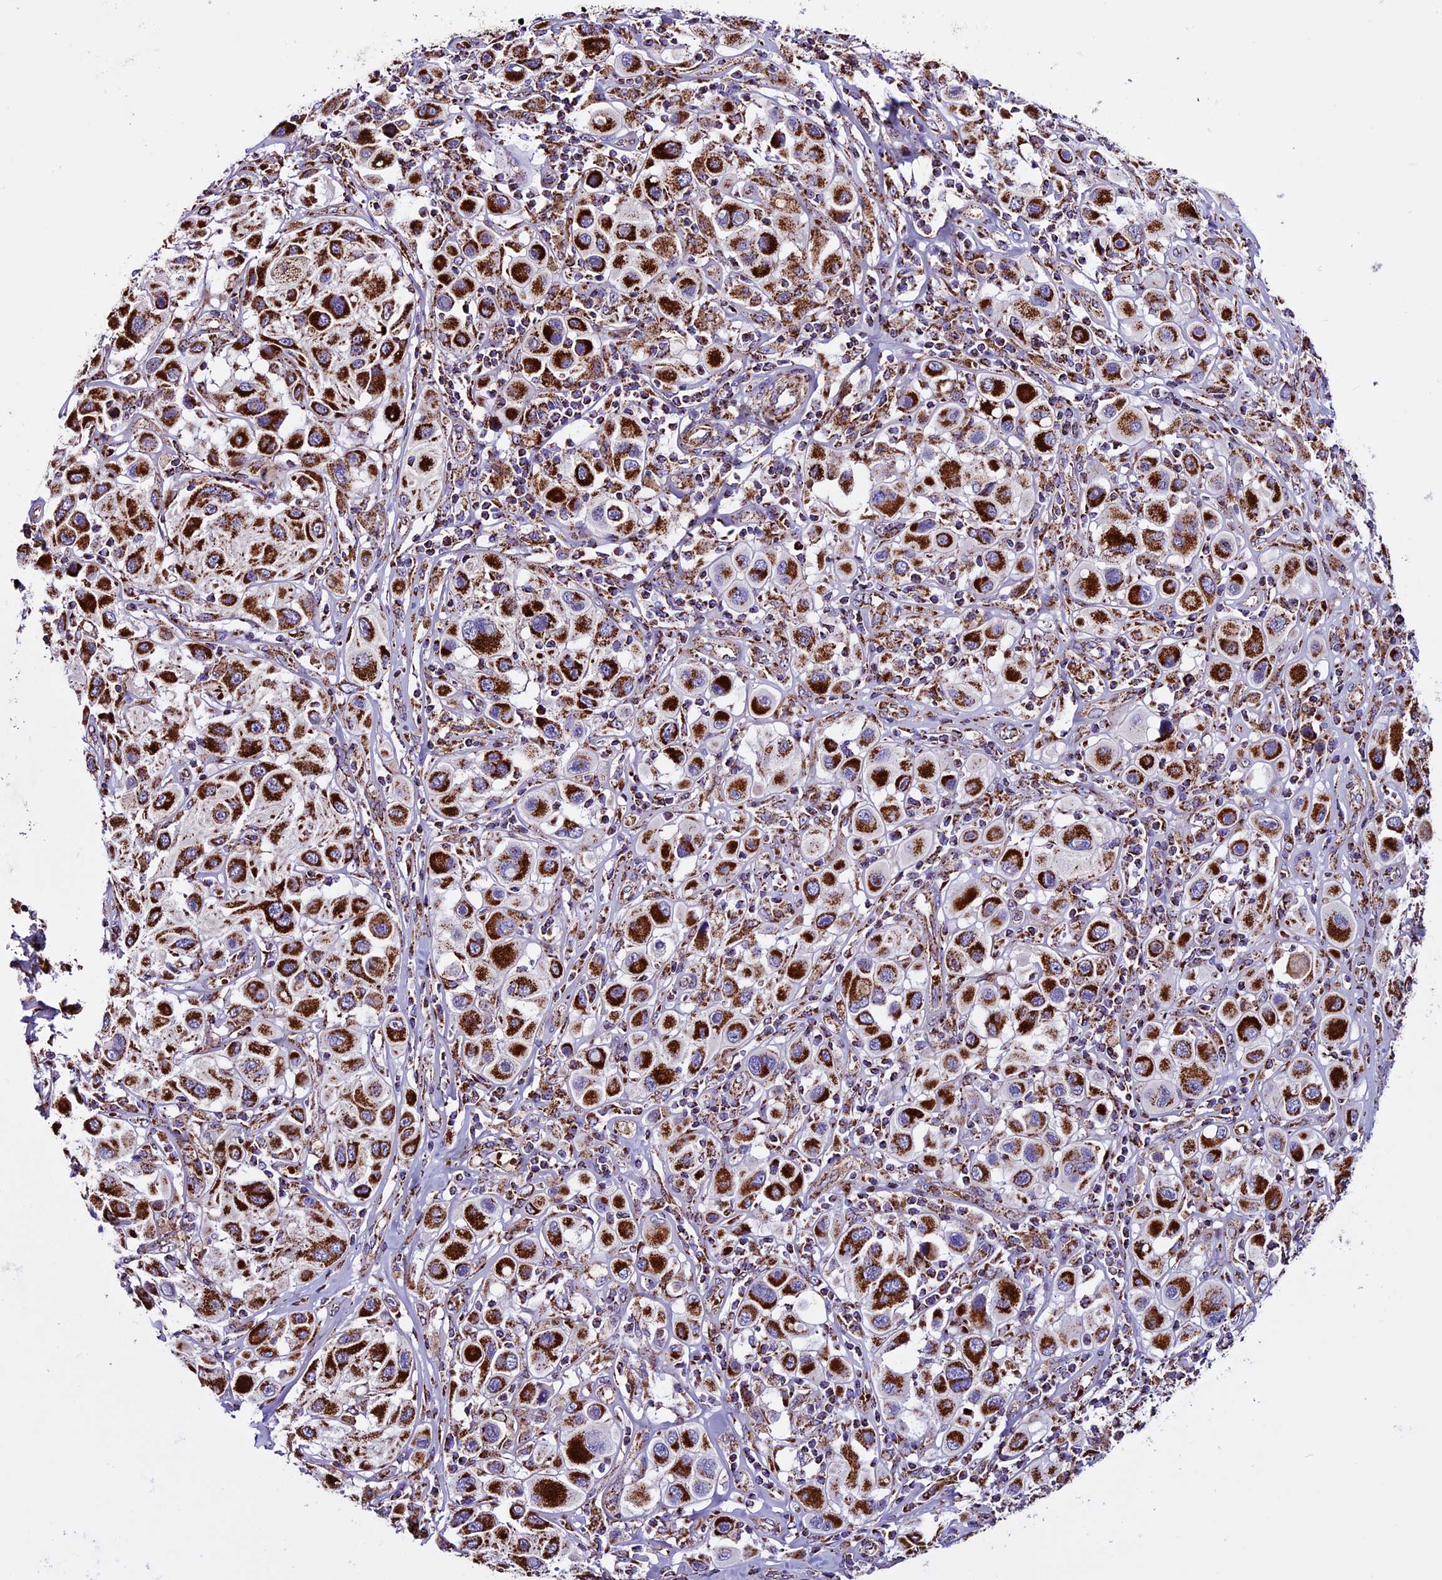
{"staining": {"intensity": "strong", "quantity": ">75%", "location": "cytoplasmic/membranous"}, "tissue": "melanoma", "cell_type": "Tumor cells", "image_type": "cancer", "snomed": [{"axis": "morphology", "description": "Malignant melanoma, Metastatic site"}, {"axis": "topography", "description": "Skin"}], "caption": "Immunohistochemical staining of melanoma shows high levels of strong cytoplasmic/membranous expression in approximately >75% of tumor cells.", "gene": "CX3CL1", "patient": {"sex": "male", "age": 41}}